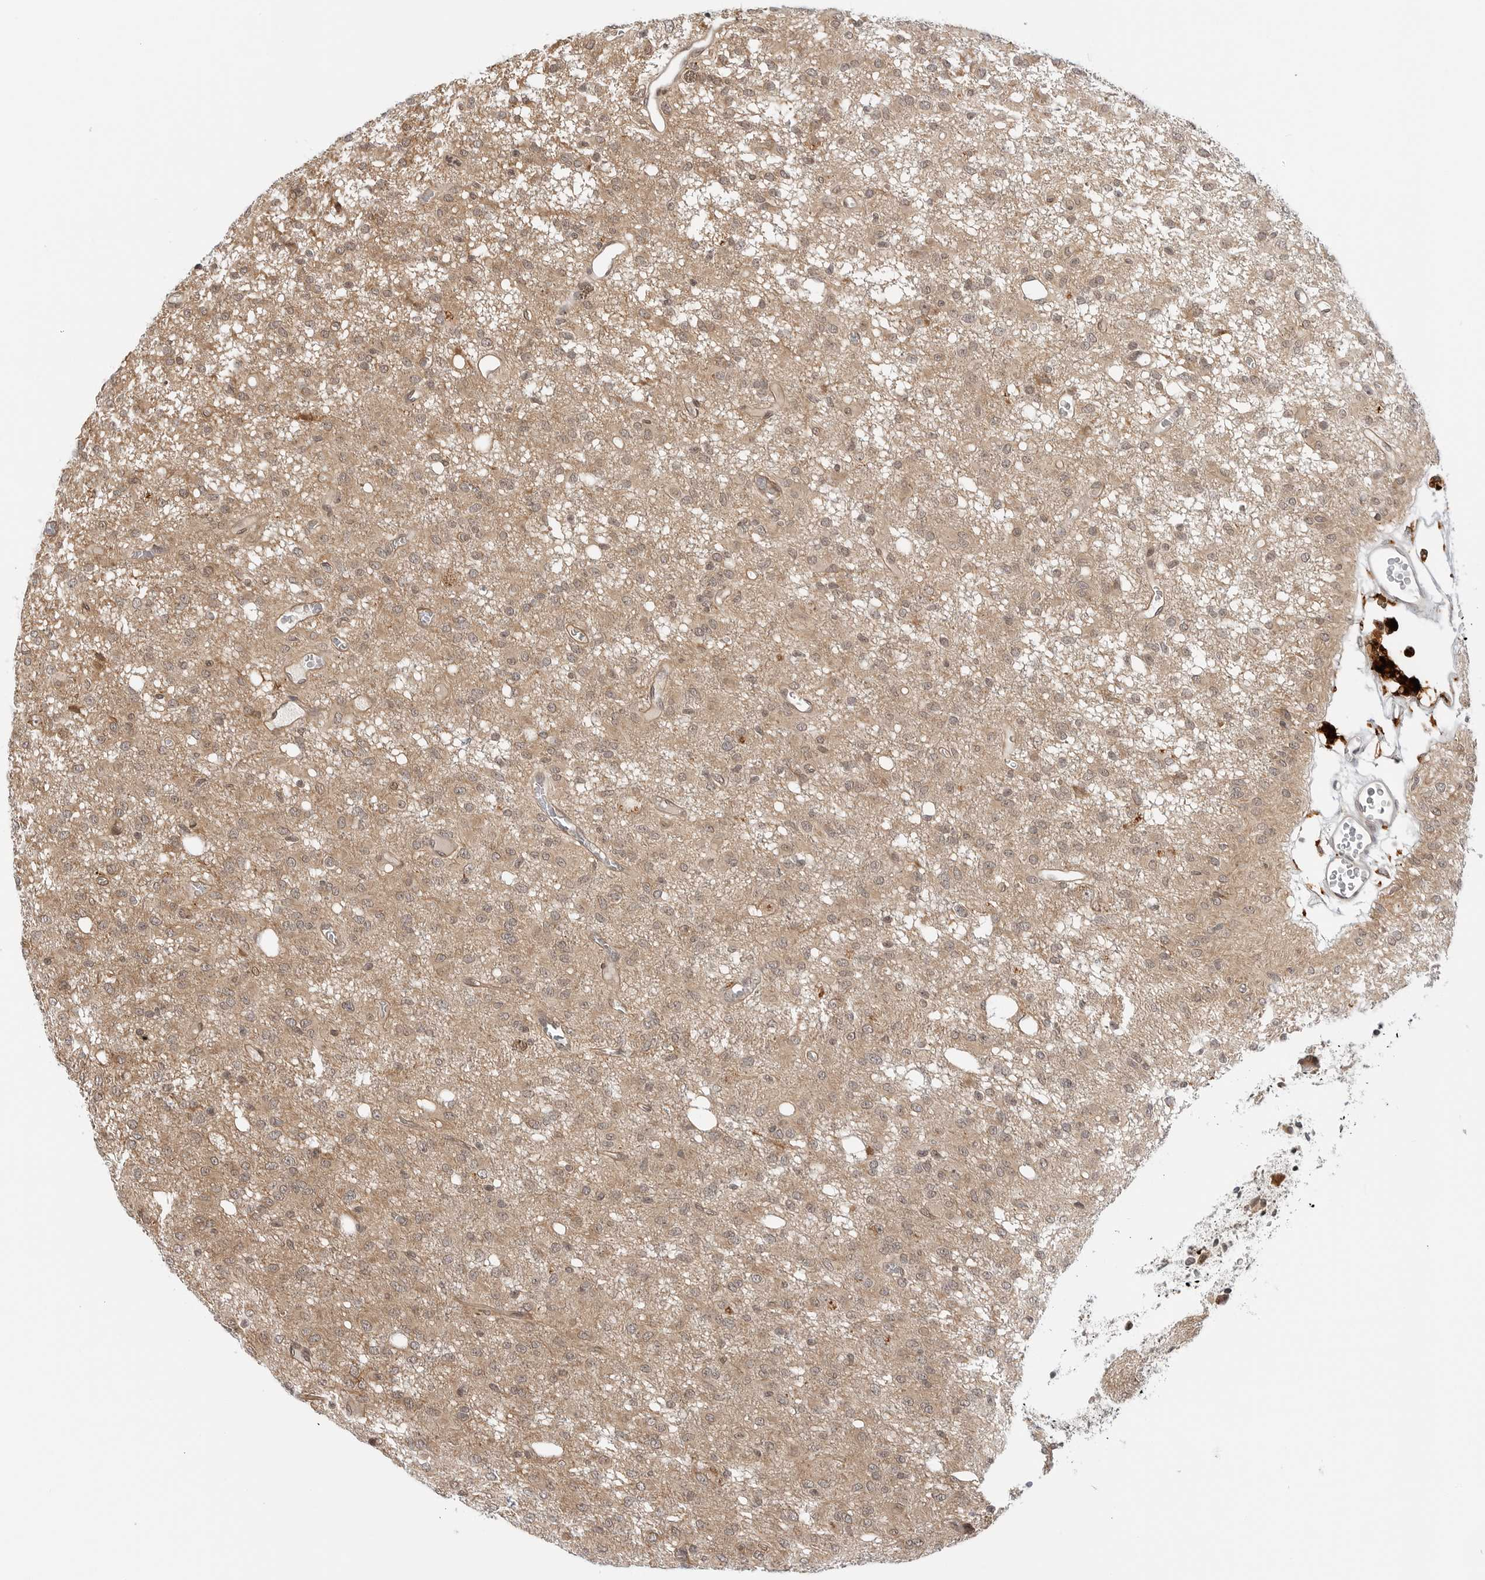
{"staining": {"intensity": "weak", "quantity": ">75%", "location": "cytoplasmic/membranous"}, "tissue": "glioma", "cell_type": "Tumor cells", "image_type": "cancer", "snomed": [{"axis": "morphology", "description": "Glioma, malignant, High grade"}, {"axis": "topography", "description": "Brain"}], "caption": "IHC image of neoplastic tissue: glioma stained using immunohistochemistry demonstrates low levels of weak protein expression localized specifically in the cytoplasmic/membranous of tumor cells, appearing as a cytoplasmic/membranous brown color.", "gene": "TIPRL", "patient": {"sex": "female", "age": 59}}